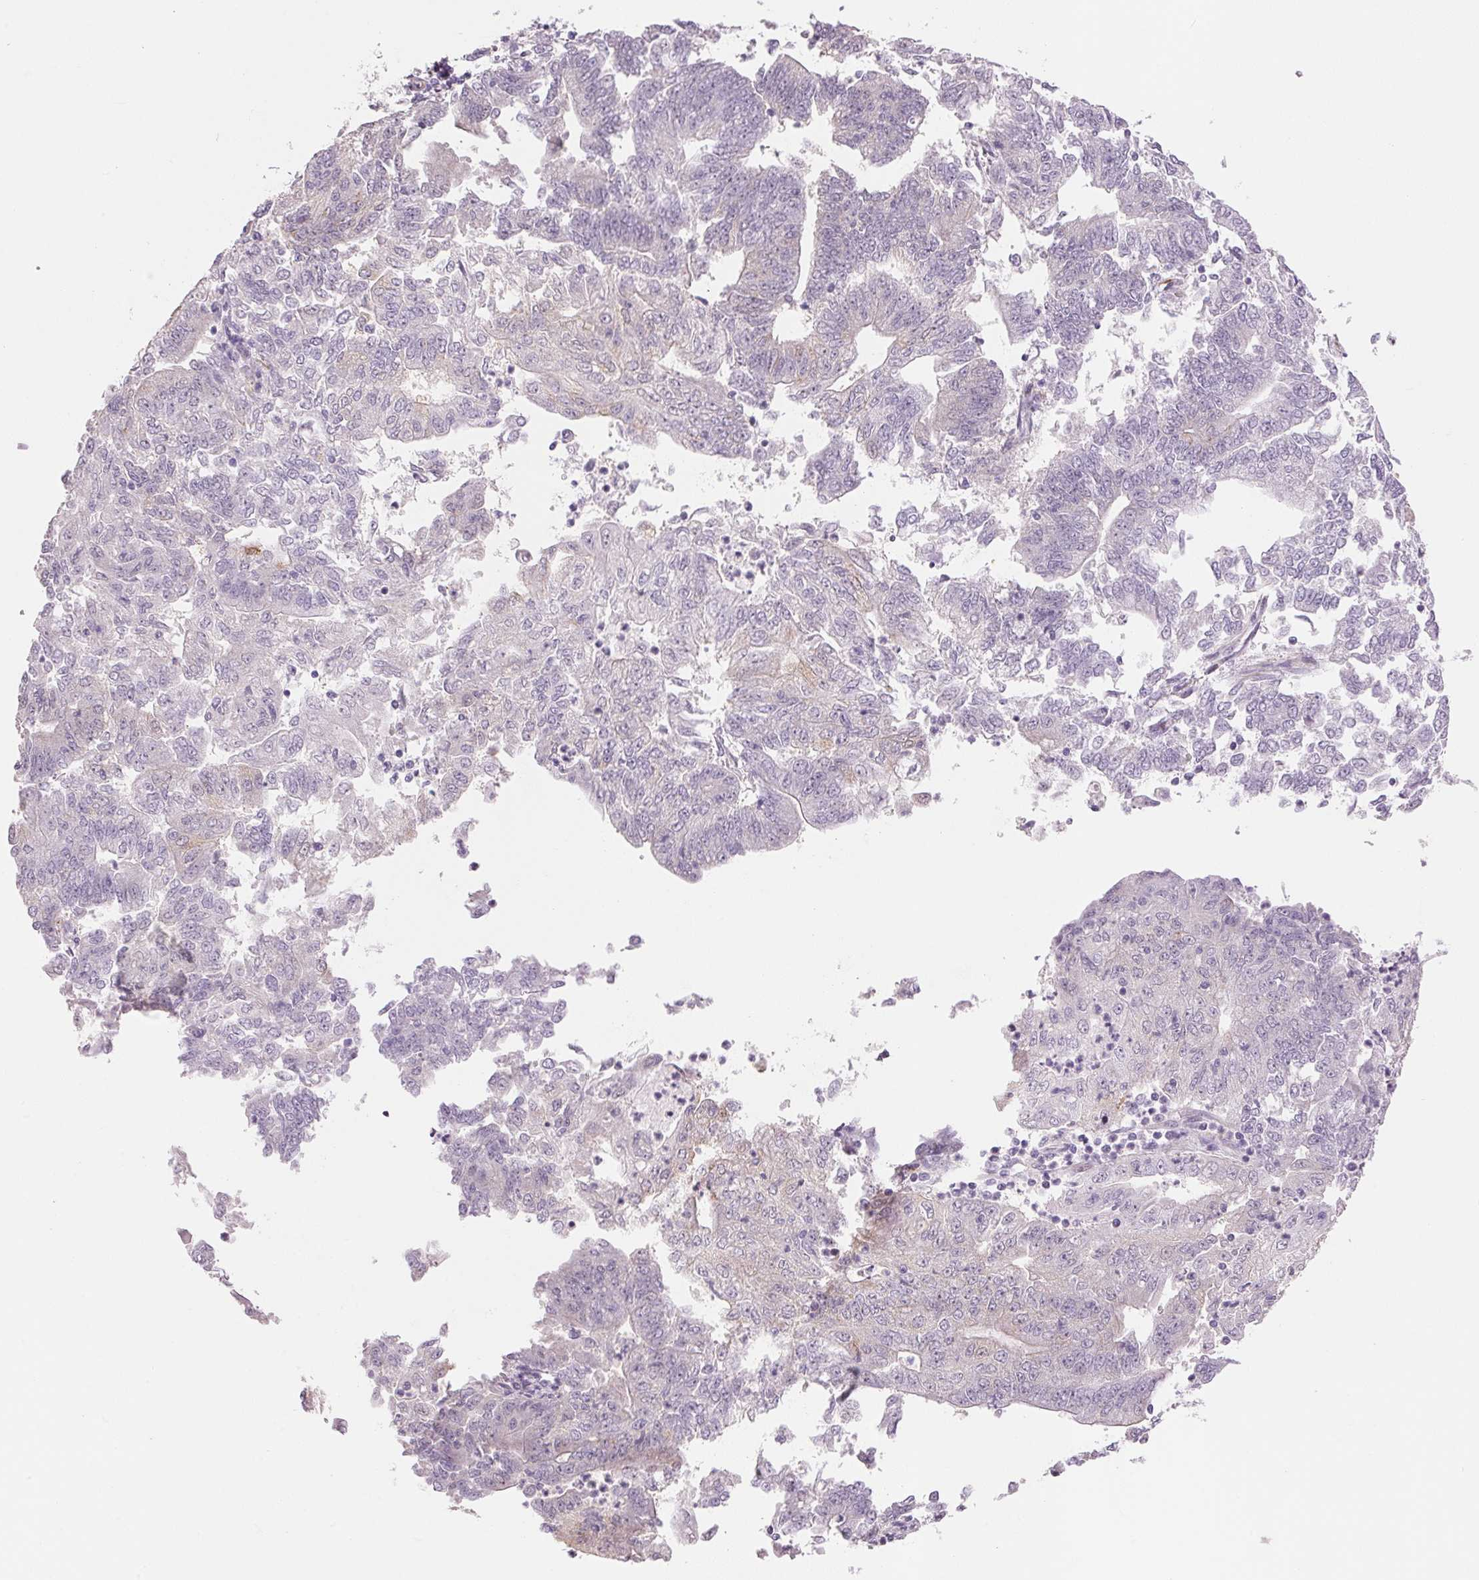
{"staining": {"intensity": "negative", "quantity": "none", "location": "none"}, "tissue": "endometrial cancer", "cell_type": "Tumor cells", "image_type": "cancer", "snomed": [{"axis": "morphology", "description": "Adenocarcinoma, NOS"}, {"axis": "topography", "description": "Endometrium"}], "caption": "This is an immunohistochemistry histopathology image of adenocarcinoma (endometrial). There is no positivity in tumor cells.", "gene": "GYG2", "patient": {"sex": "female", "age": 70}}